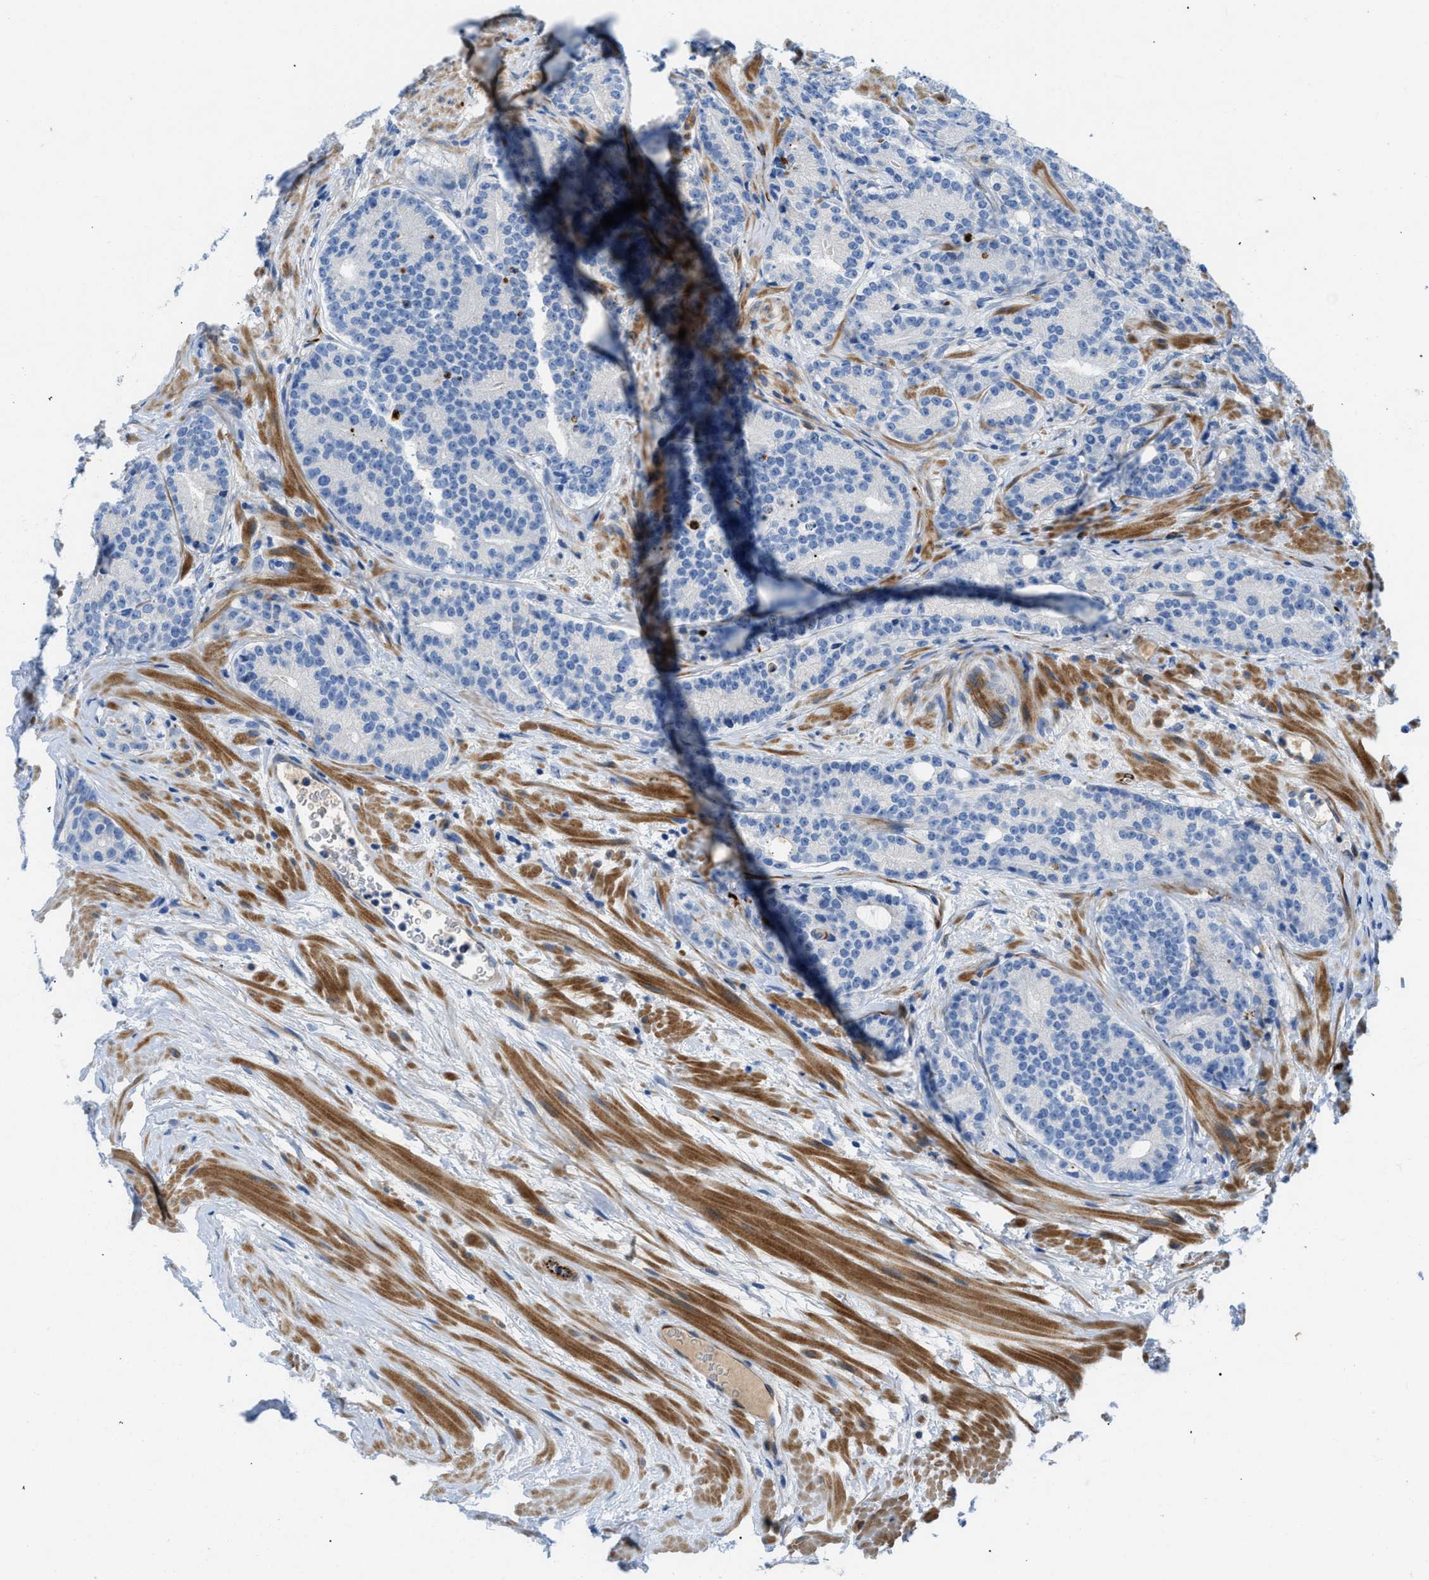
{"staining": {"intensity": "negative", "quantity": "none", "location": "none"}, "tissue": "prostate cancer", "cell_type": "Tumor cells", "image_type": "cancer", "snomed": [{"axis": "morphology", "description": "Adenocarcinoma, High grade"}, {"axis": "topography", "description": "Prostate"}], "caption": "The photomicrograph demonstrates no staining of tumor cells in prostate cancer. Nuclei are stained in blue.", "gene": "XCR1", "patient": {"sex": "male", "age": 61}}